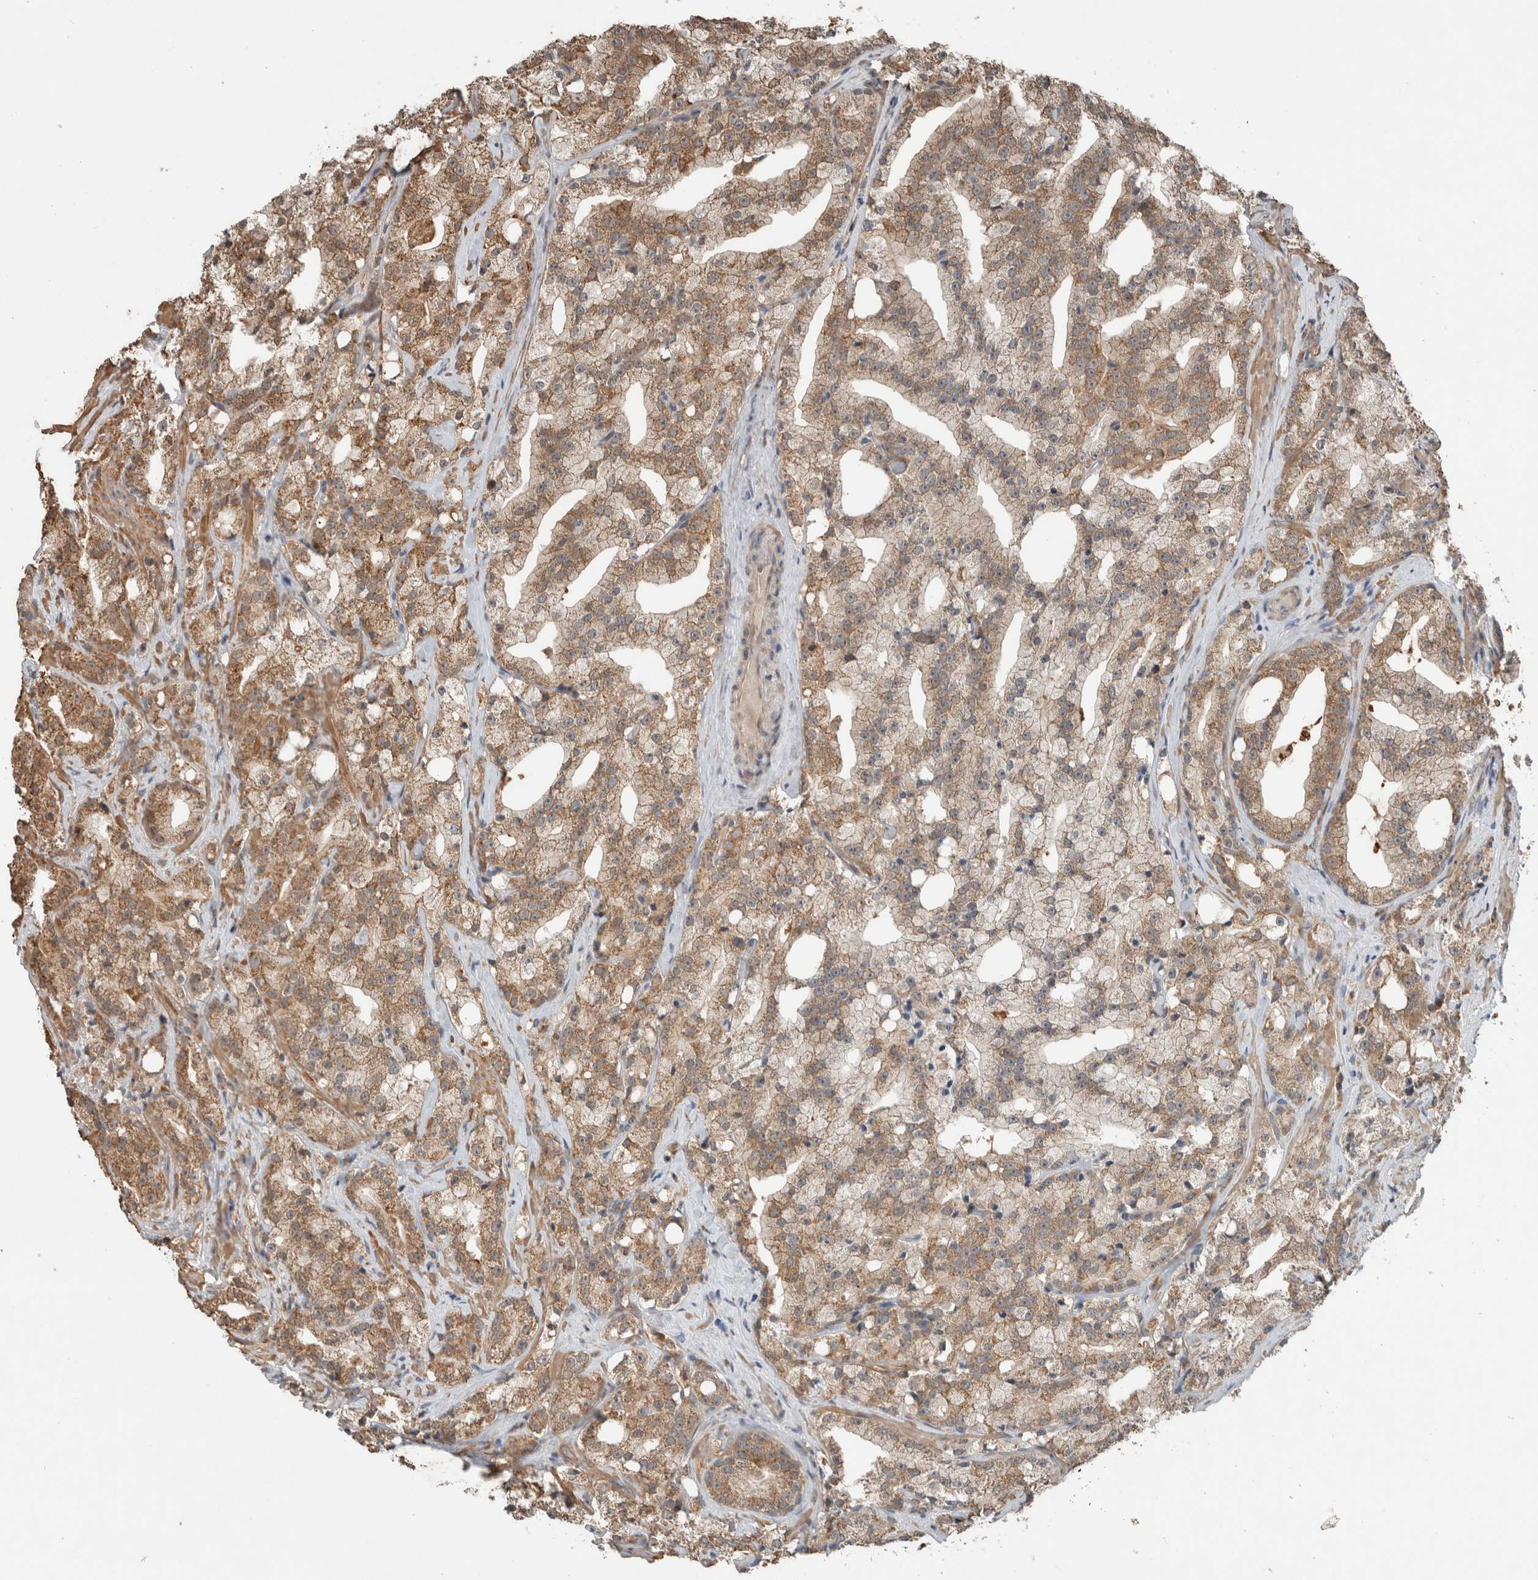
{"staining": {"intensity": "moderate", "quantity": ">75%", "location": "cytoplasmic/membranous"}, "tissue": "prostate cancer", "cell_type": "Tumor cells", "image_type": "cancer", "snomed": [{"axis": "morphology", "description": "Adenocarcinoma, High grade"}, {"axis": "topography", "description": "Prostate"}], "caption": "Brown immunohistochemical staining in prostate cancer (adenocarcinoma (high-grade)) shows moderate cytoplasmic/membranous staining in approximately >75% of tumor cells.", "gene": "KLK14", "patient": {"sex": "male", "age": 64}}